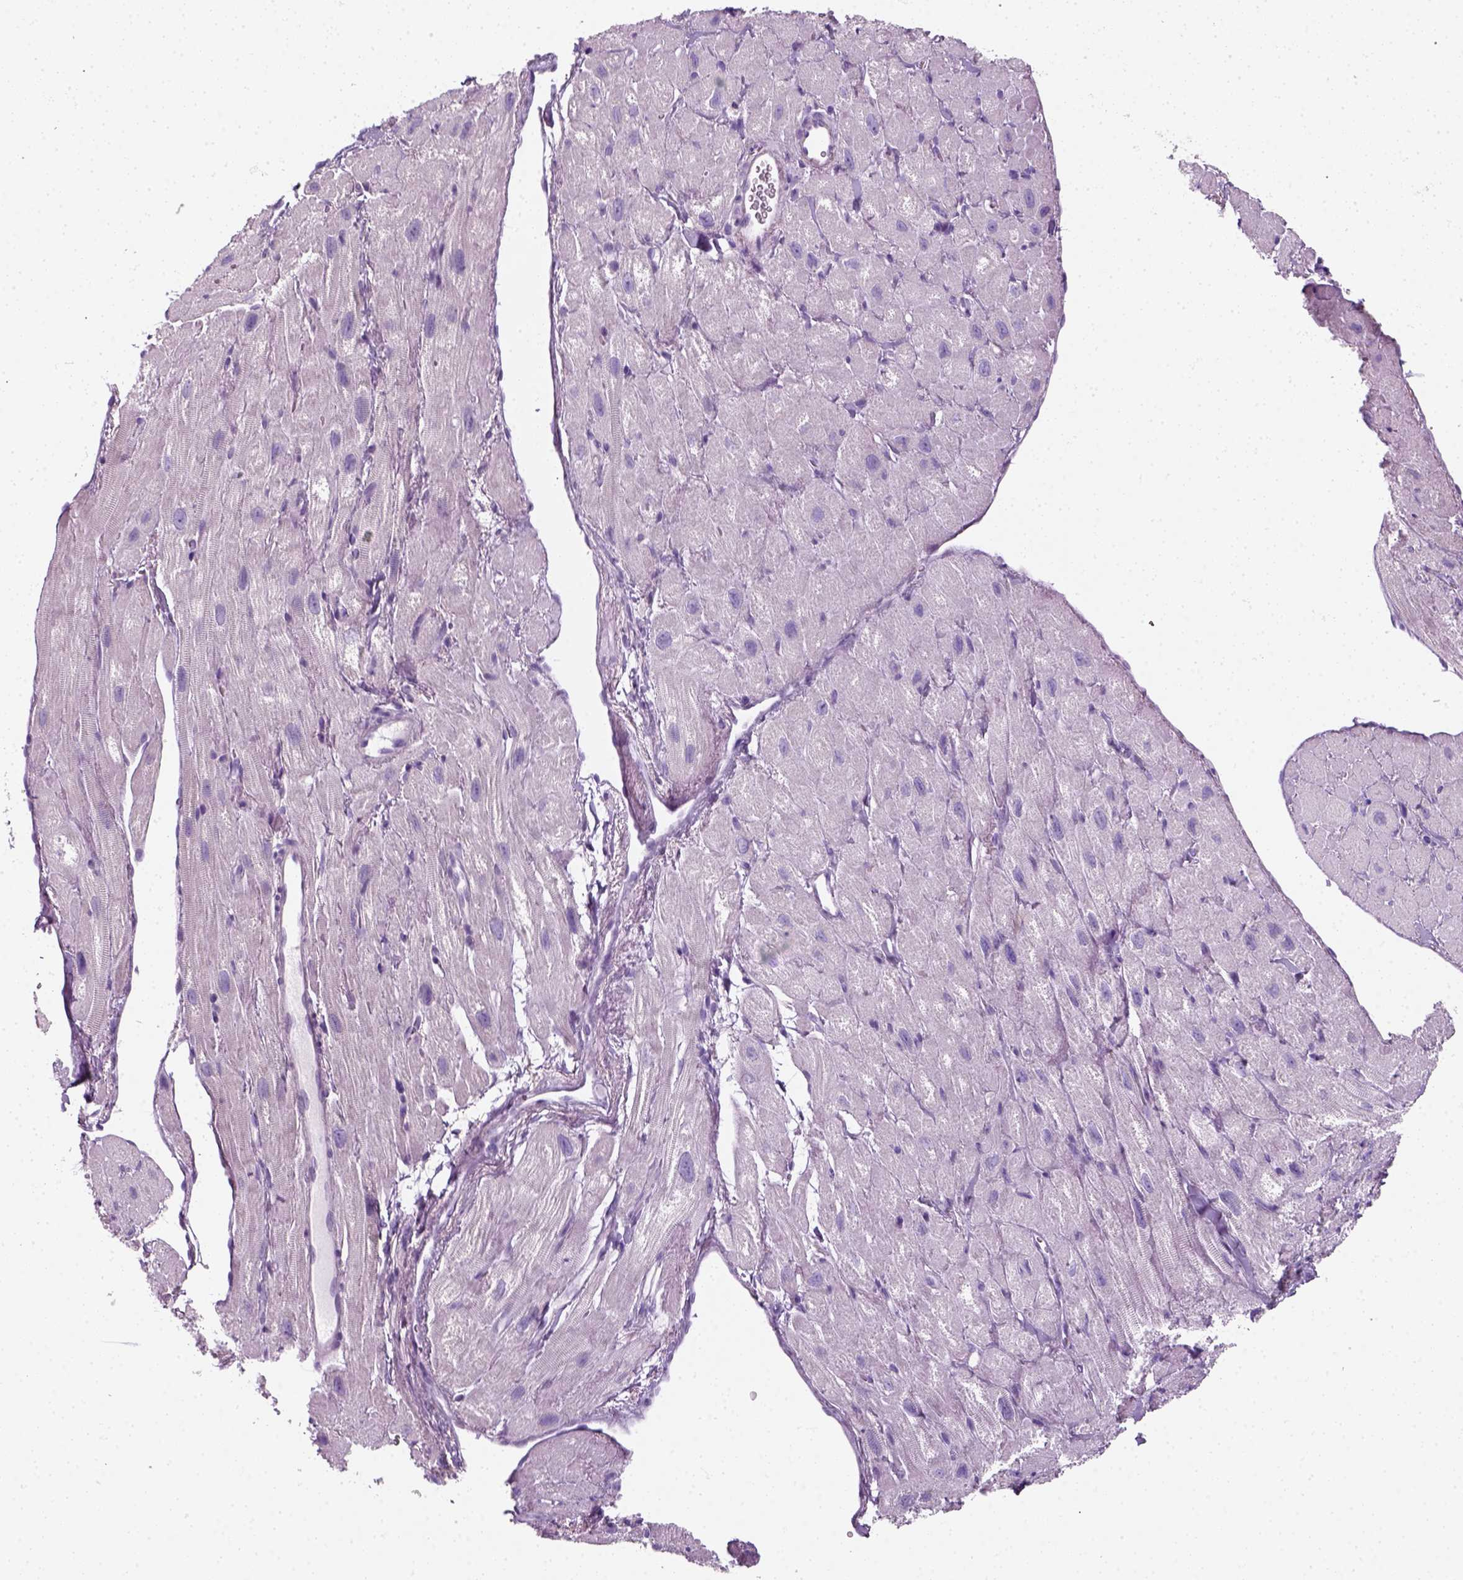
{"staining": {"intensity": "negative", "quantity": "none", "location": "none"}, "tissue": "heart muscle", "cell_type": "Cardiomyocytes", "image_type": "normal", "snomed": [{"axis": "morphology", "description": "Normal tissue, NOS"}, {"axis": "topography", "description": "Heart"}], "caption": "DAB (3,3'-diaminobenzidine) immunohistochemical staining of unremarkable human heart muscle demonstrates no significant positivity in cardiomyocytes.", "gene": "SLC12A5", "patient": {"sex": "female", "age": 62}}